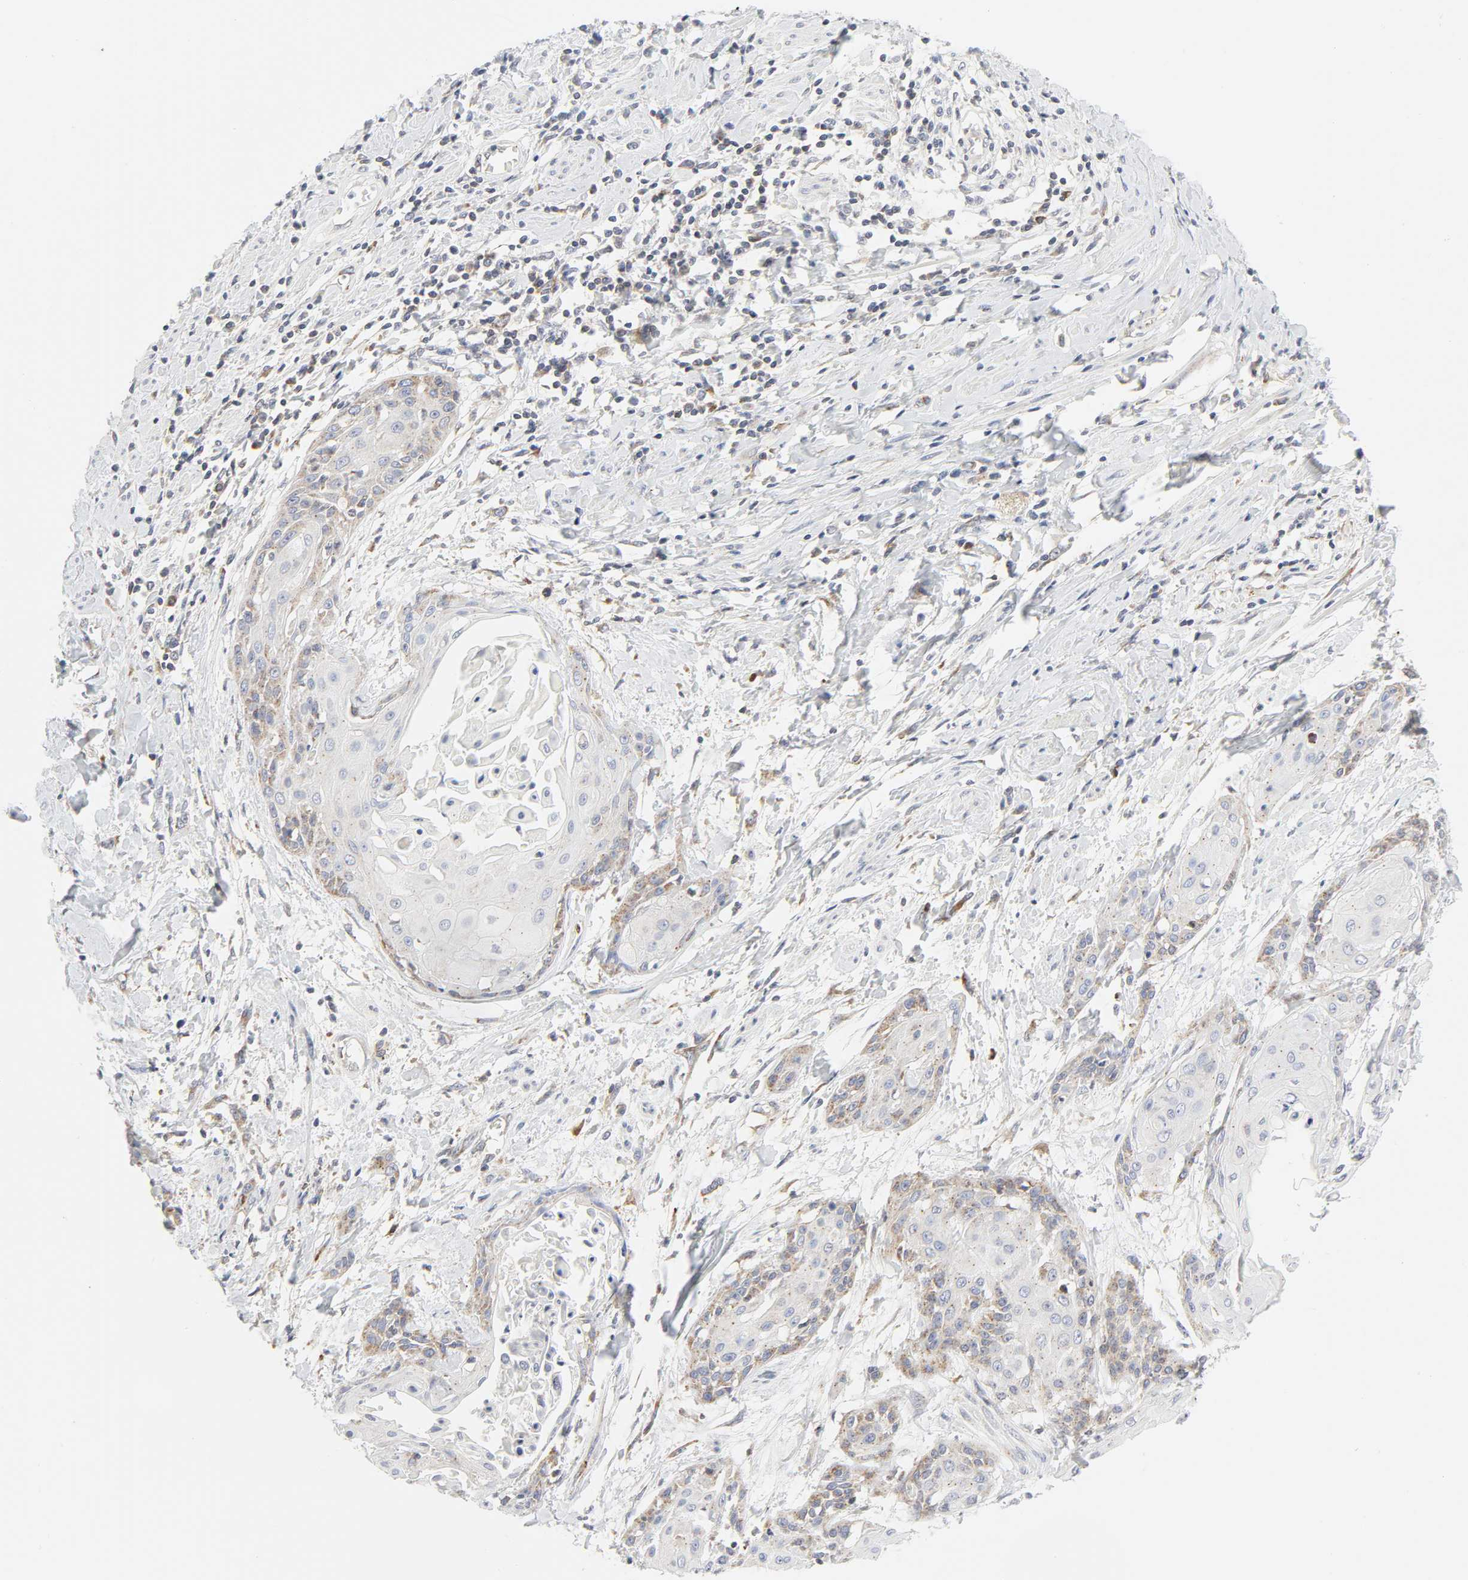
{"staining": {"intensity": "weak", "quantity": "25%-75%", "location": "cytoplasmic/membranous"}, "tissue": "cervical cancer", "cell_type": "Tumor cells", "image_type": "cancer", "snomed": [{"axis": "morphology", "description": "Squamous cell carcinoma, NOS"}, {"axis": "topography", "description": "Cervix"}], "caption": "Protein staining of cervical squamous cell carcinoma tissue shows weak cytoplasmic/membranous expression in about 25%-75% of tumor cells. (brown staining indicates protein expression, while blue staining denotes nuclei).", "gene": "LRP6", "patient": {"sex": "female", "age": 57}}